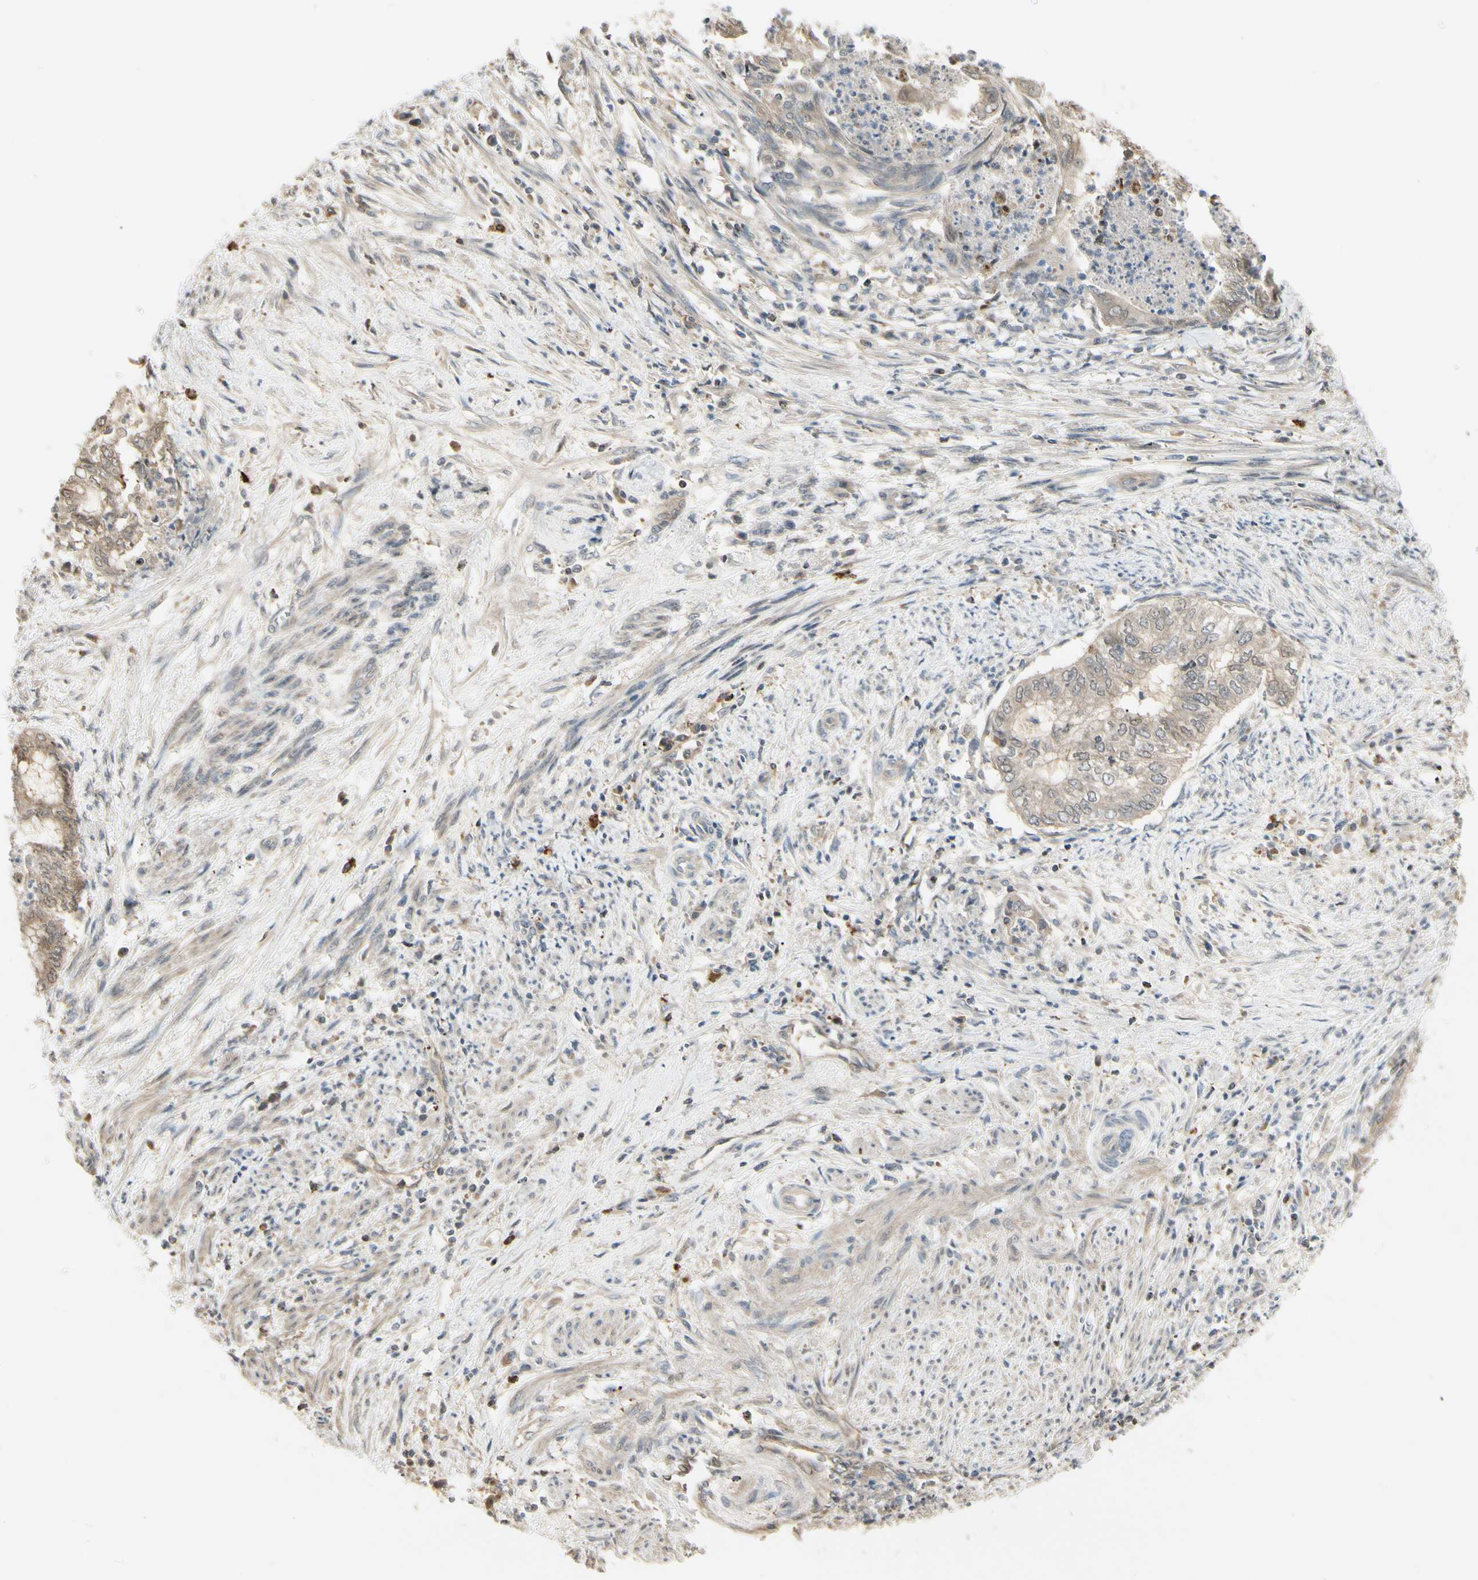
{"staining": {"intensity": "weak", "quantity": ">75%", "location": "cytoplasmic/membranous"}, "tissue": "endometrial cancer", "cell_type": "Tumor cells", "image_type": "cancer", "snomed": [{"axis": "morphology", "description": "Necrosis, NOS"}, {"axis": "morphology", "description": "Adenocarcinoma, NOS"}, {"axis": "topography", "description": "Endometrium"}], "caption": "Endometrial cancer stained with a brown dye reveals weak cytoplasmic/membranous positive positivity in about >75% of tumor cells.", "gene": "EVC", "patient": {"sex": "female", "age": 79}}